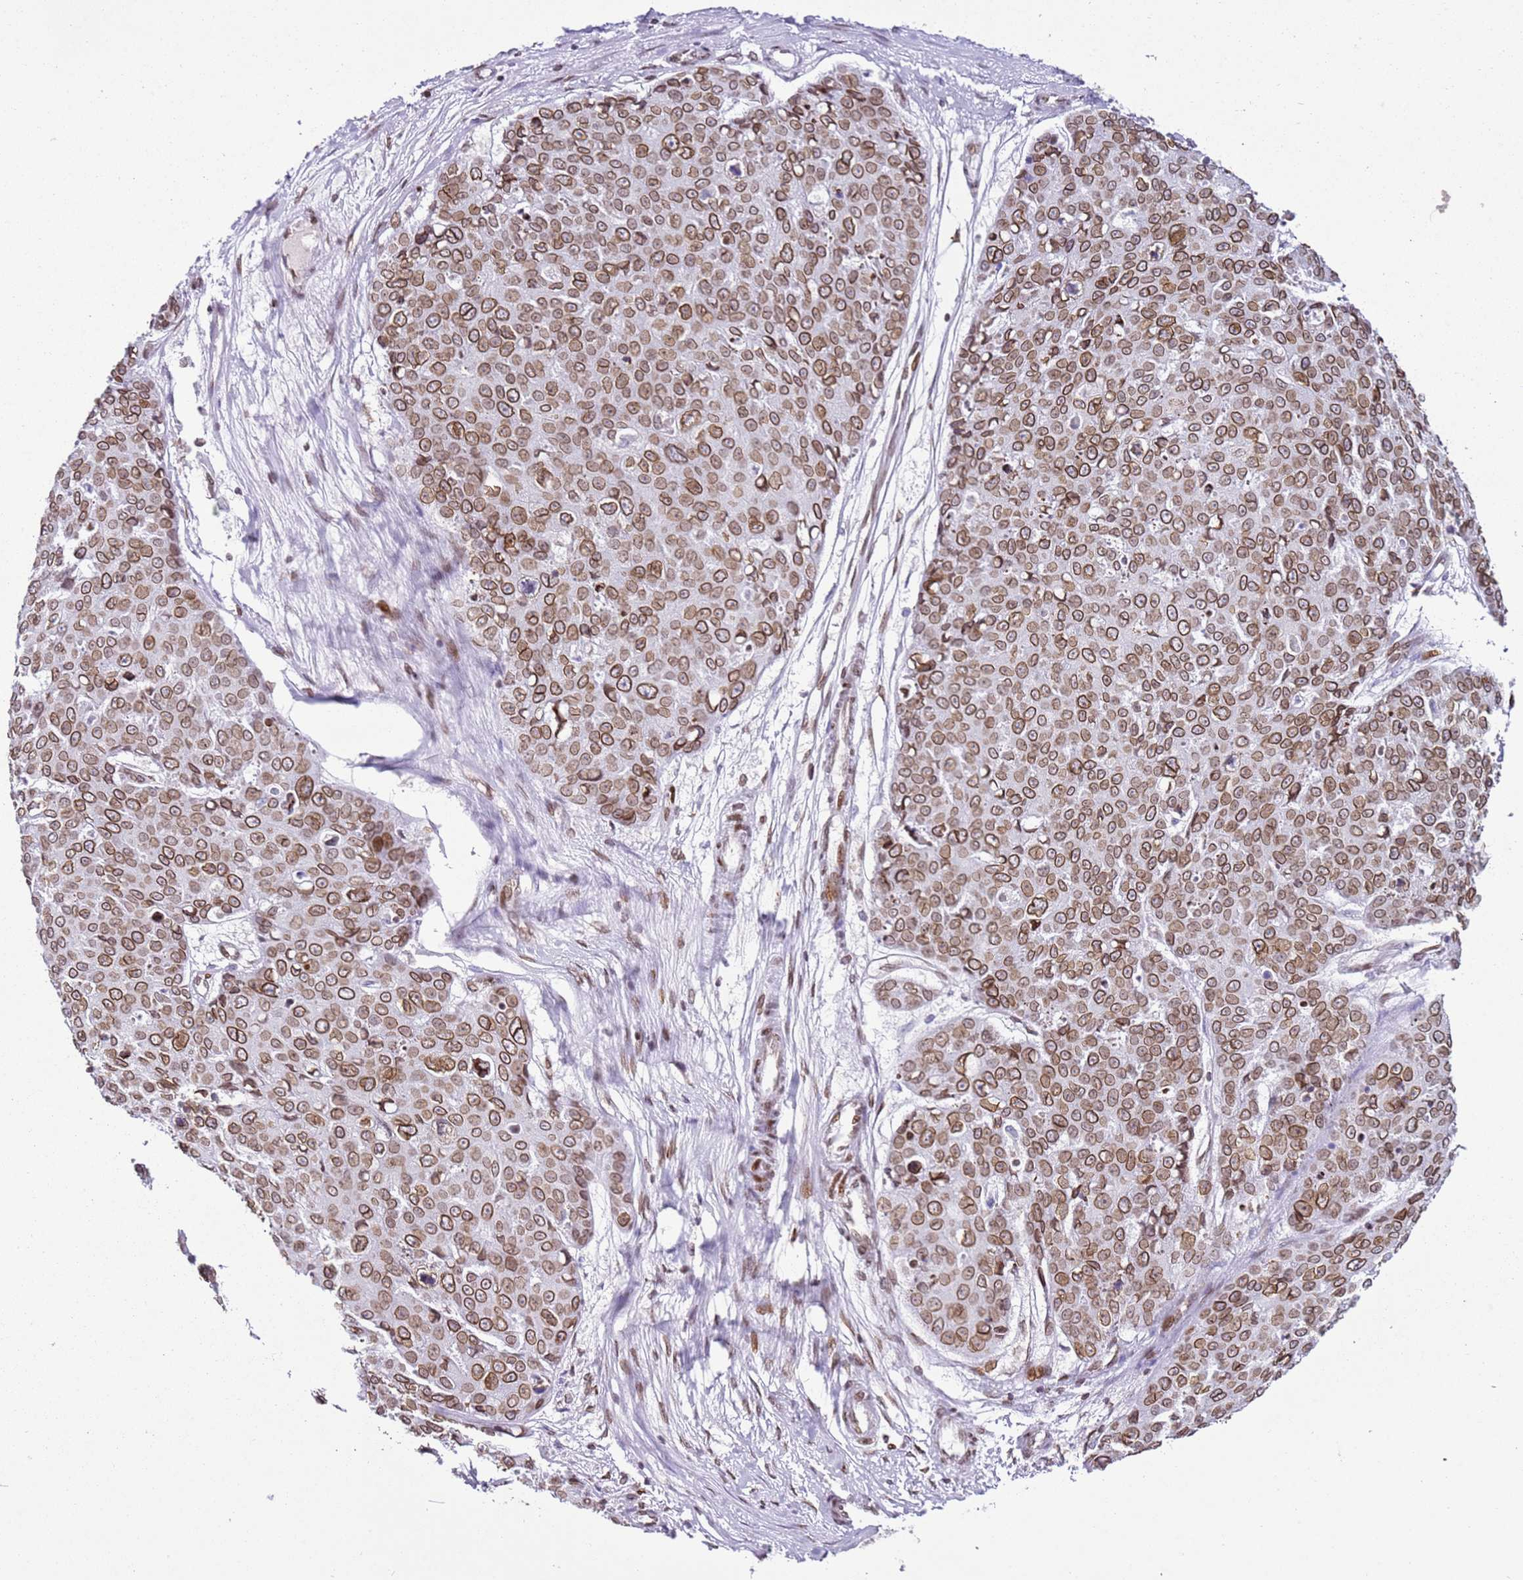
{"staining": {"intensity": "moderate", "quantity": ">75%", "location": "cytoplasmic/membranous,nuclear"}, "tissue": "skin cancer", "cell_type": "Tumor cells", "image_type": "cancer", "snomed": [{"axis": "morphology", "description": "Squamous cell carcinoma, NOS"}, {"axis": "topography", "description": "Skin"}], "caption": "Human skin cancer stained for a protein (brown) displays moderate cytoplasmic/membranous and nuclear positive staining in approximately >75% of tumor cells.", "gene": "POU6F1", "patient": {"sex": "male", "age": 71}}